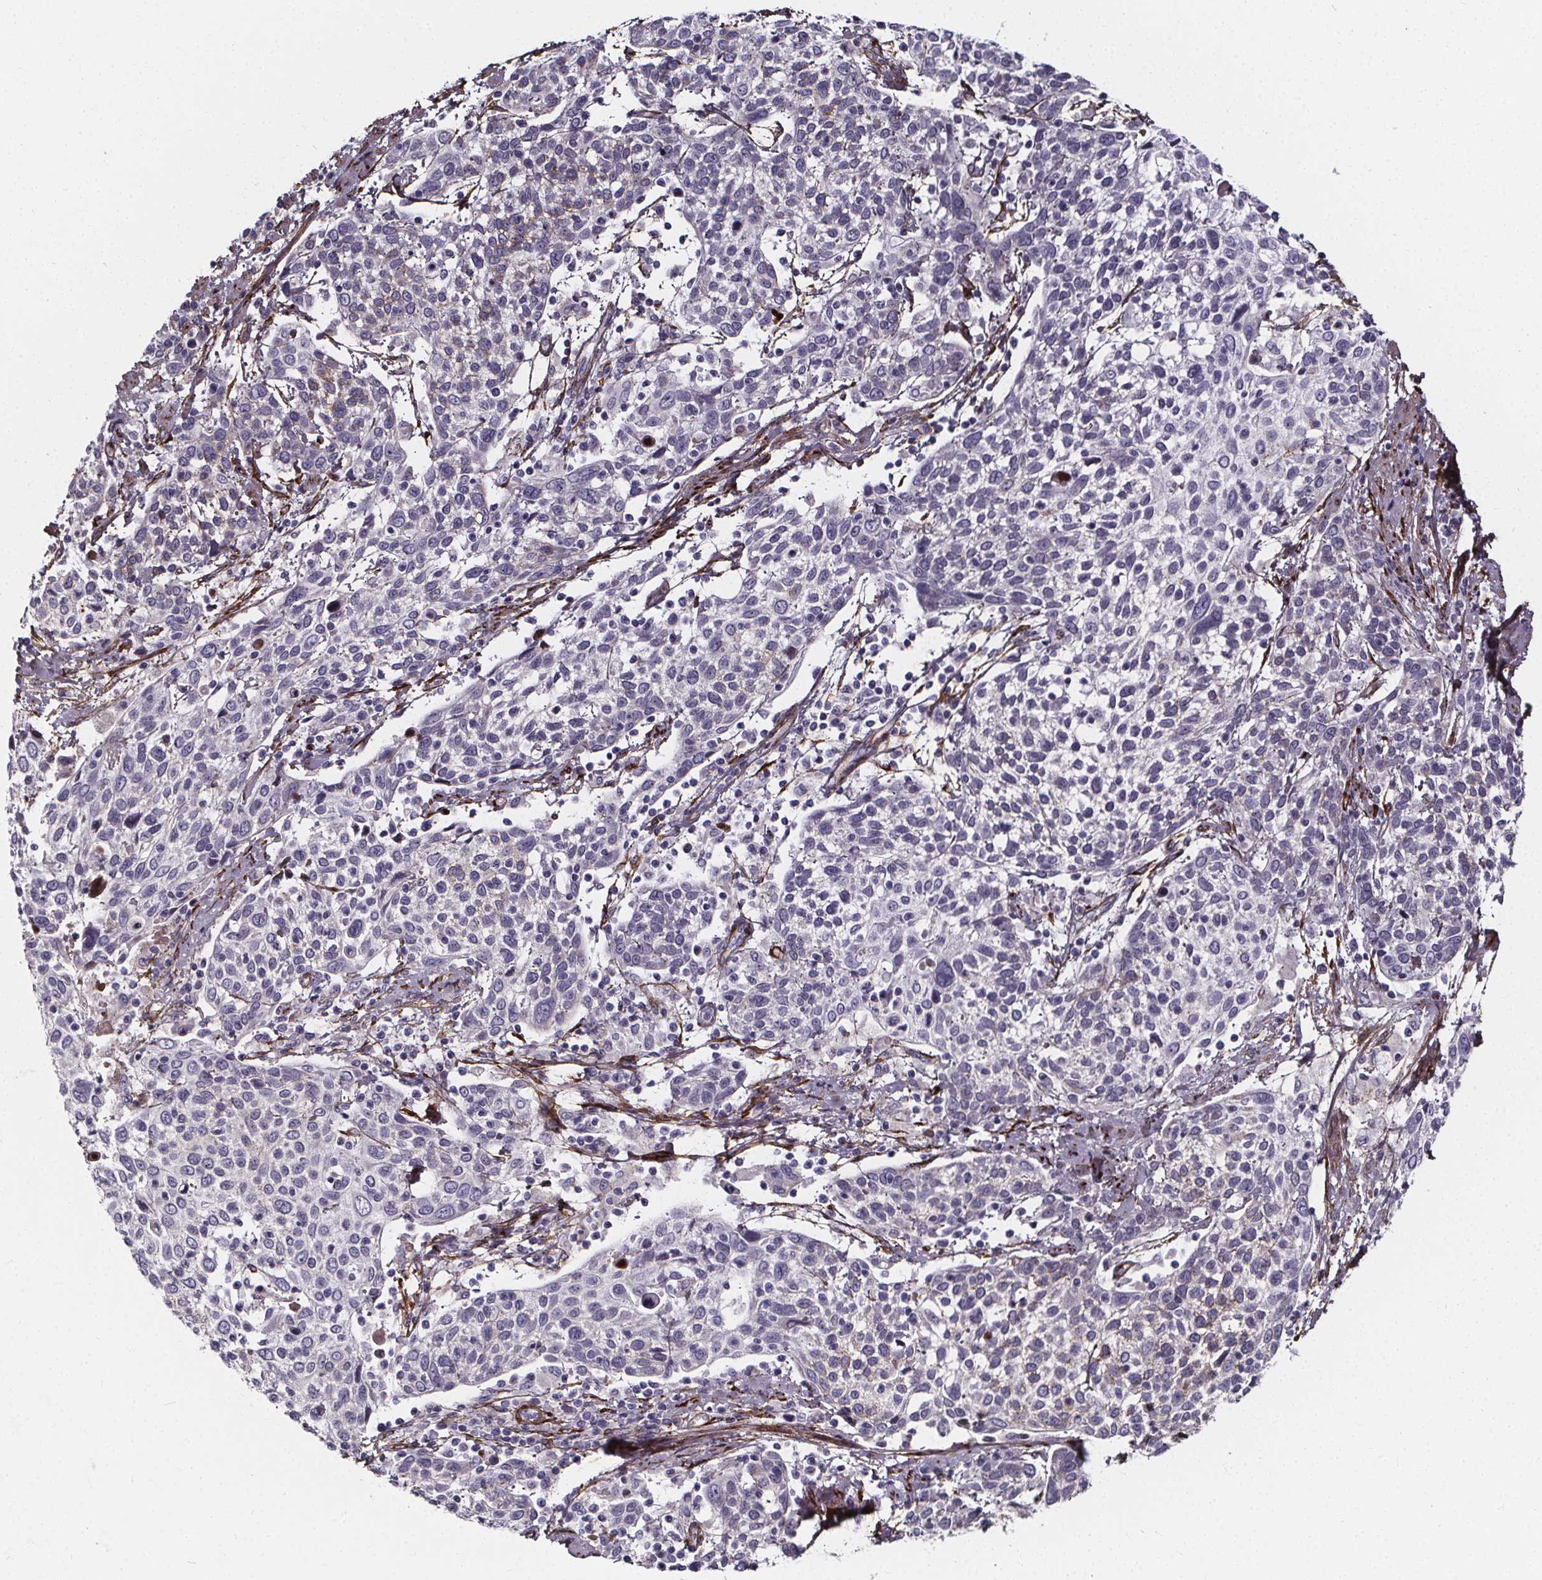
{"staining": {"intensity": "negative", "quantity": "none", "location": "none"}, "tissue": "cervical cancer", "cell_type": "Tumor cells", "image_type": "cancer", "snomed": [{"axis": "morphology", "description": "Squamous cell carcinoma, NOS"}, {"axis": "topography", "description": "Cervix"}], "caption": "High power microscopy photomicrograph of an immunohistochemistry (IHC) micrograph of squamous cell carcinoma (cervical), revealing no significant staining in tumor cells. (DAB (3,3'-diaminobenzidine) immunohistochemistry, high magnification).", "gene": "AEBP1", "patient": {"sex": "female", "age": 61}}